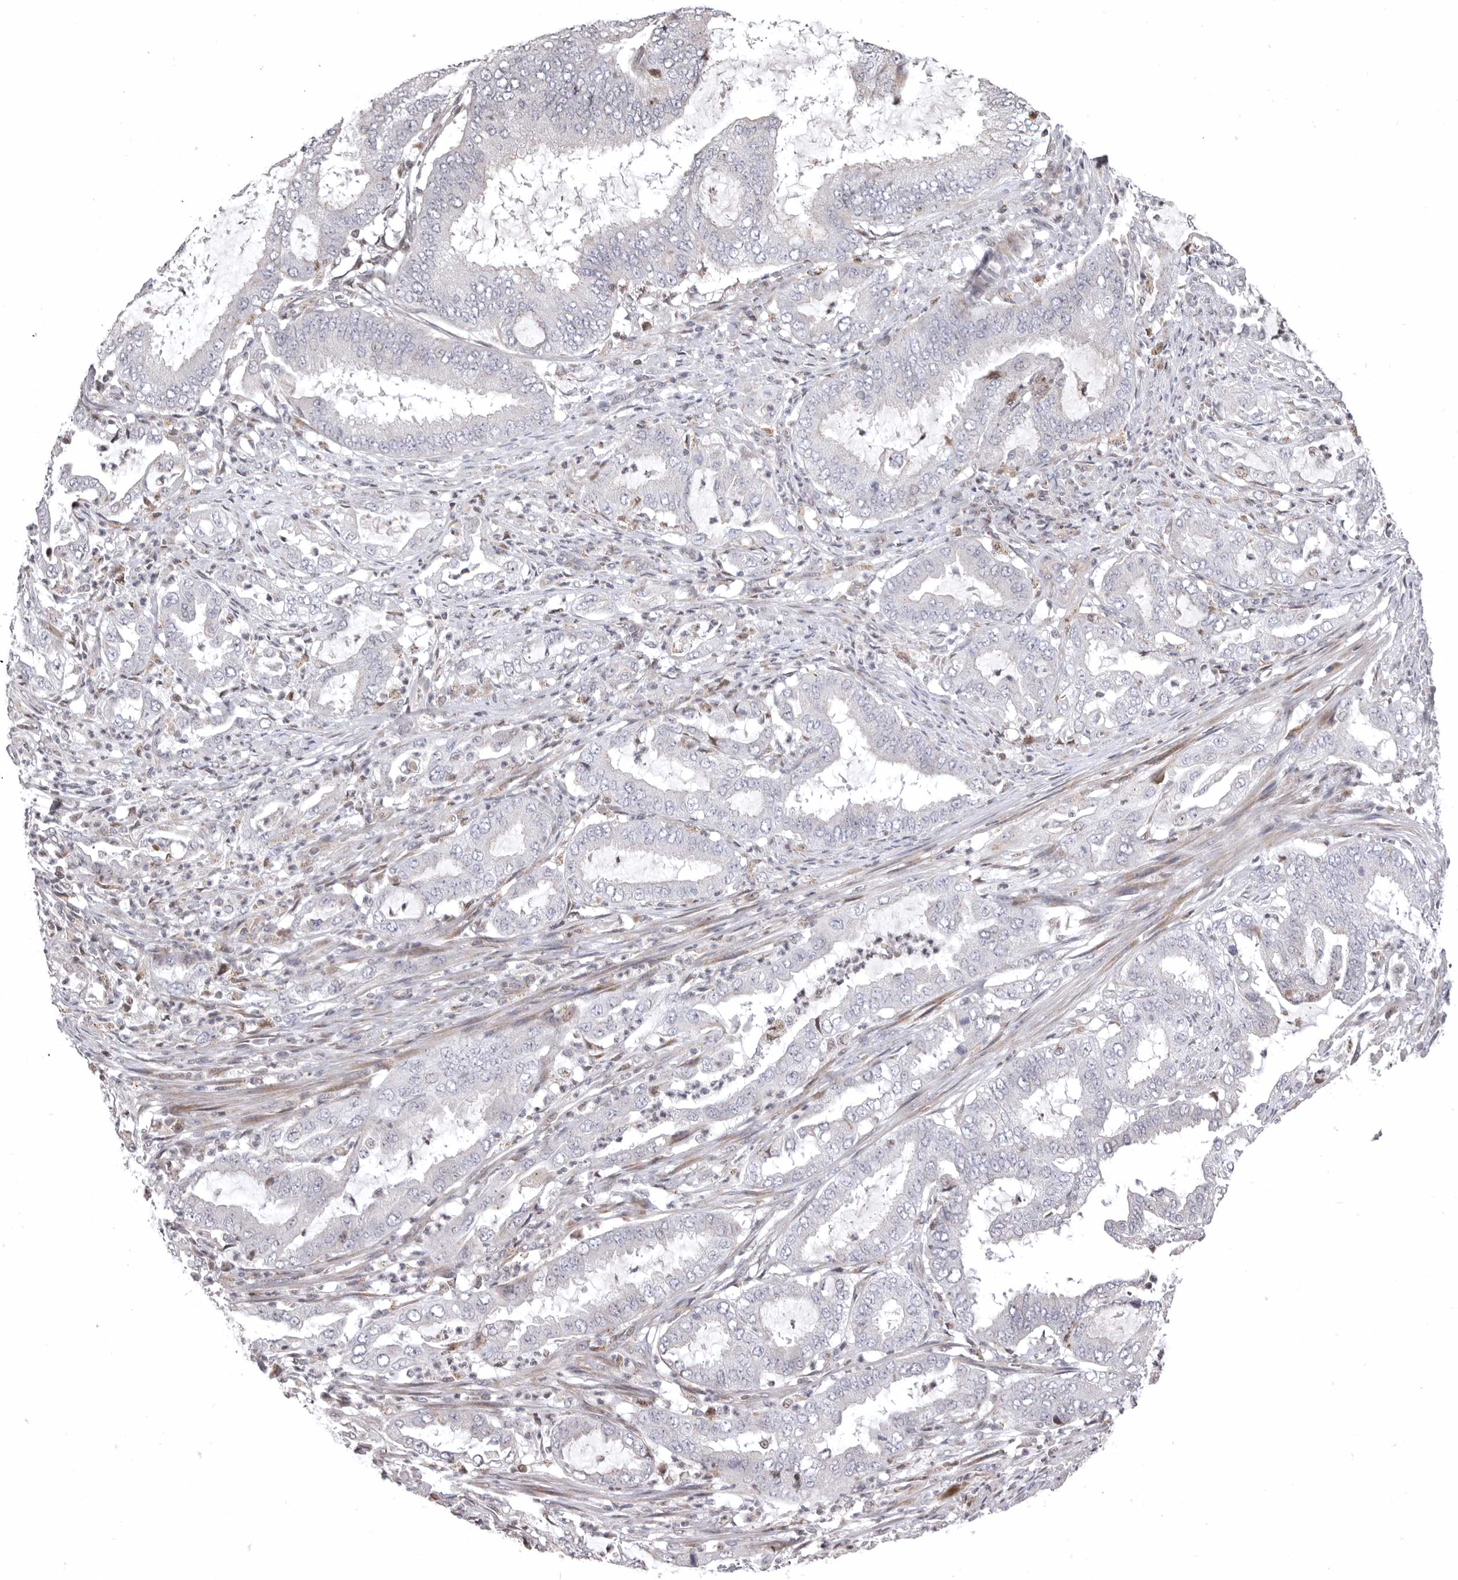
{"staining": {"intensity": "negative", "quantity": "none", "location": "none"}, "tissue": "endometrial cancer", "cell_type": "Tumor cells", "image_type": "cancer", "snomed": [{"axis": "morphology", "description": "Adenocarcinoma, NOS"}, {"axis": "topography", "description": "Endometrium"}], "caption": "High magnification brightfield microscopy of adenocarcinoma (endometrial) stained with DAB (brown) and counterstained with hematoxylin (blue): tumor cells show no significant positivity.", "gene": "AZIN1", "patient": {"sex": "female", "age": 51}}